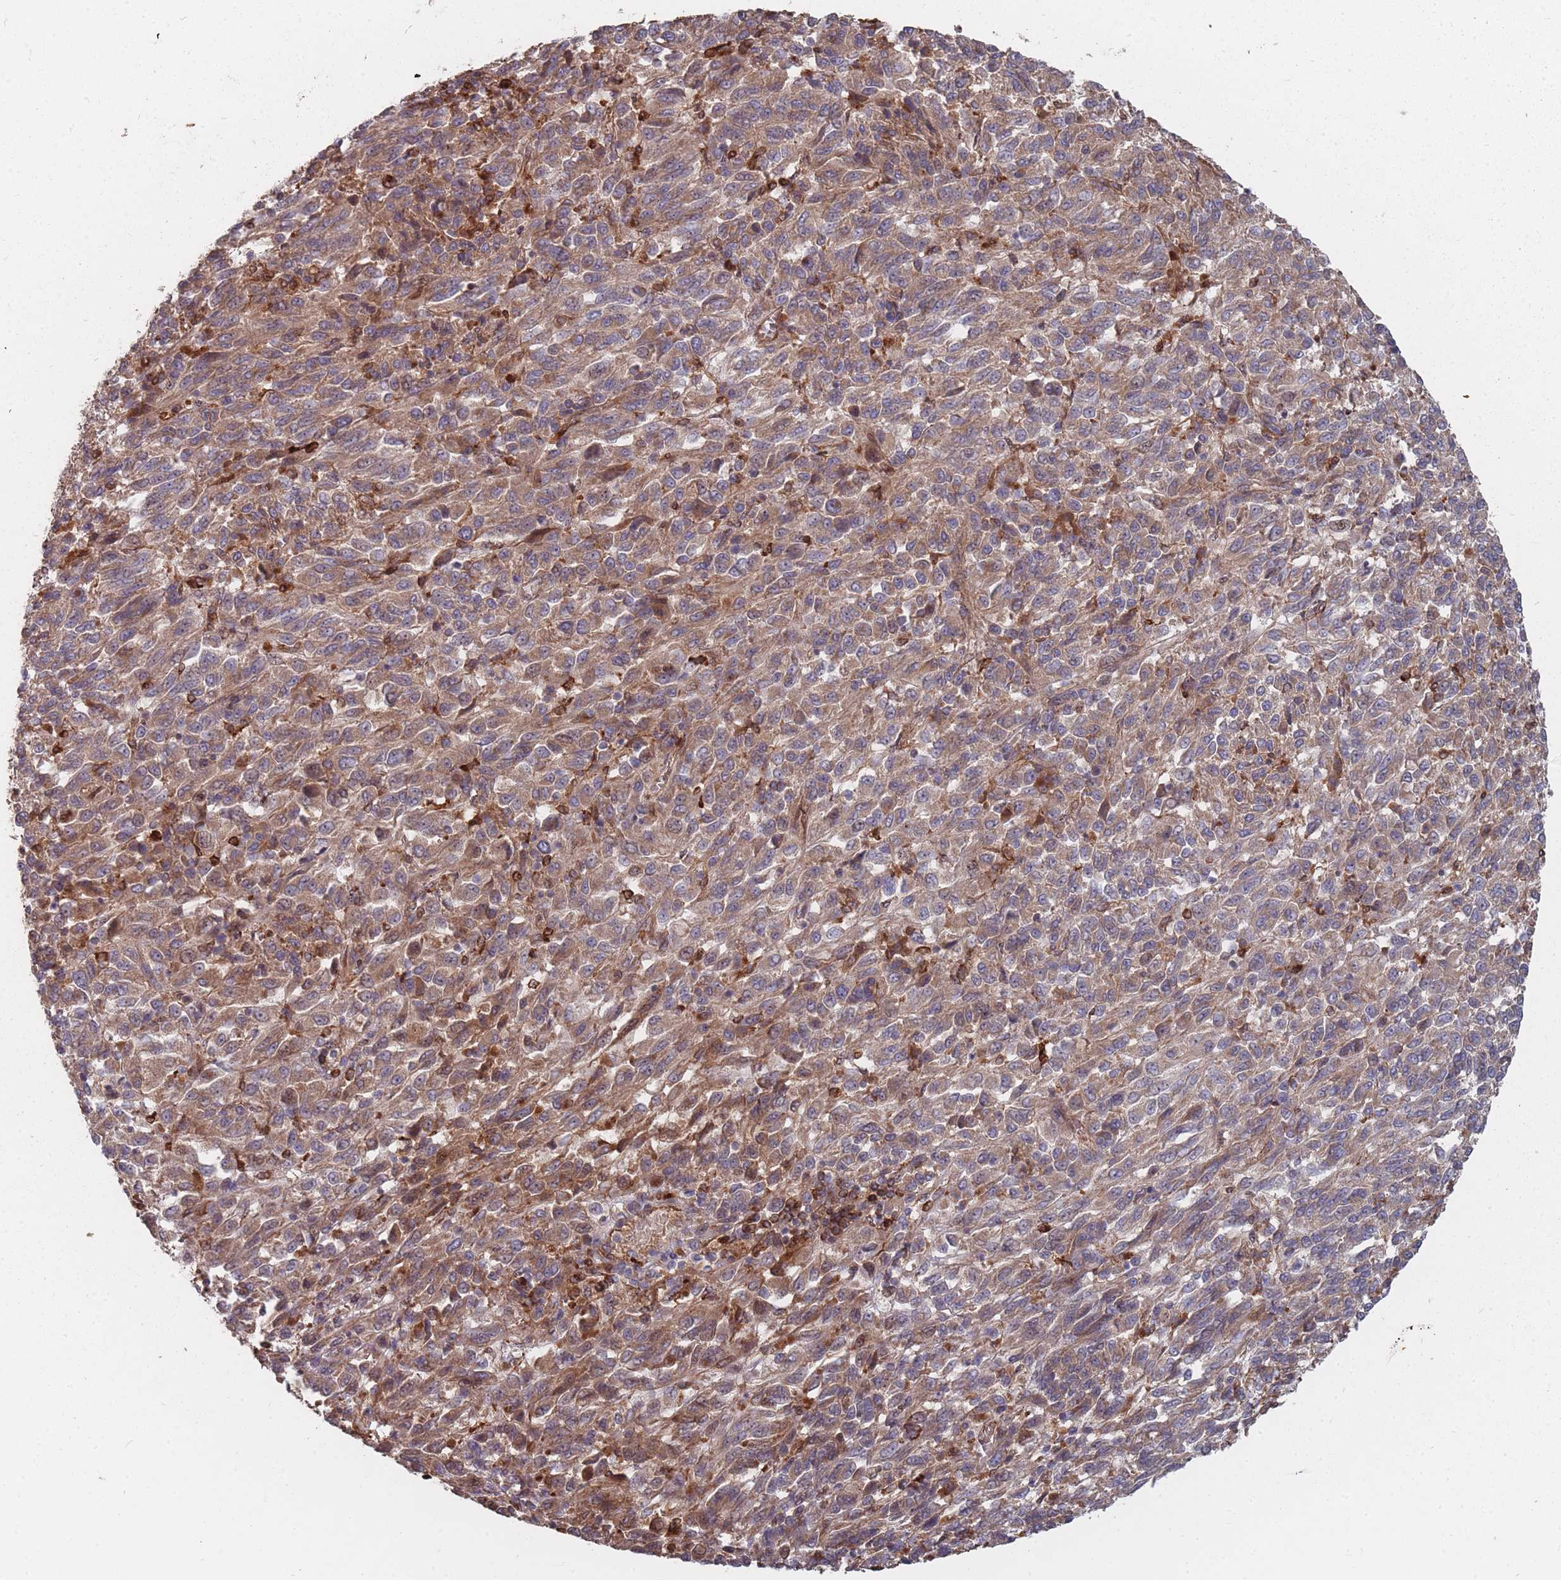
{"staining": {"intensity": "moderate", "quantity": ">75%", "location": "cytoplasmic/membranous"}, "tissue": "melanoma", "cell_type": "Tumor cells", "image_type": "cancer", "snomed": [{"axis": "morphology", "description": "Malignant melanoma, Metastatic site"}, {"axis": "topography", "description": "Lung"}], "caption": "This is a histology image of IHC staining of melanoma, which shows moderate expression in the cytoplasmic/membranous of tumor cells.", "gene": "THSD7B", "patient": {"sex": "male", "age": 64}}